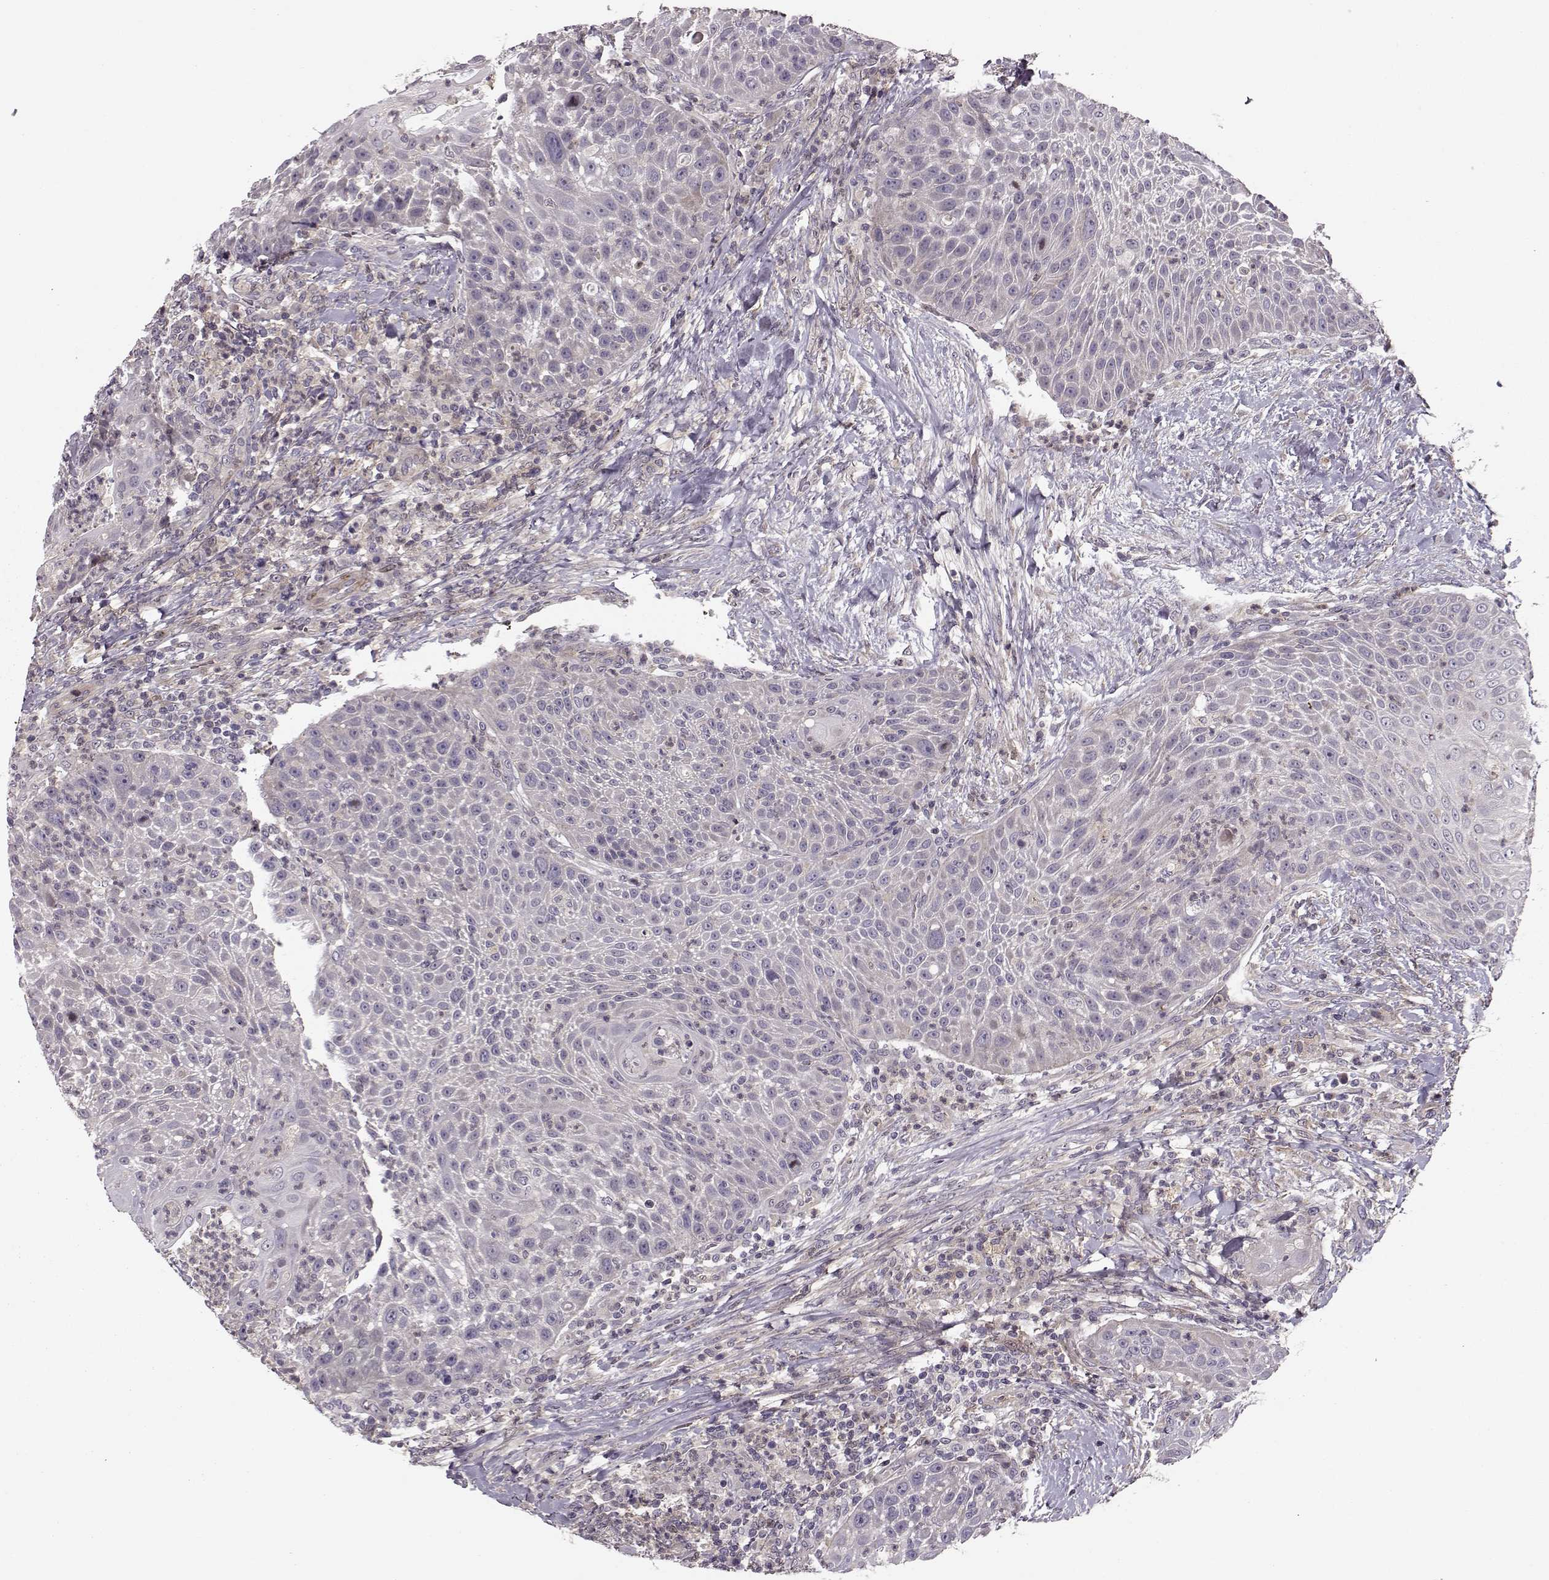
{"staining": {"intensity": "negative", "quantity": "none", "location": "none"}, "tissue": "head and neck cancer", "cell_type": "Tumor cells", "image_type": "cancer", "snomed": [{"axis": "morphology", "description": "Squamous cell carcinoma, NOS"}, {"axis": "topography", "description": "Head-Neck"}], "caption": "A histopathology image of human head and neck cancer is negative for staining in tumor cells. (Stains: DAB immunohistochemistry with hematoxylin counter stain, Microscopy: brightfield microscopy at high magnification).", "gene": "MTR", "patient": {"sex": "male", "age": 69}}